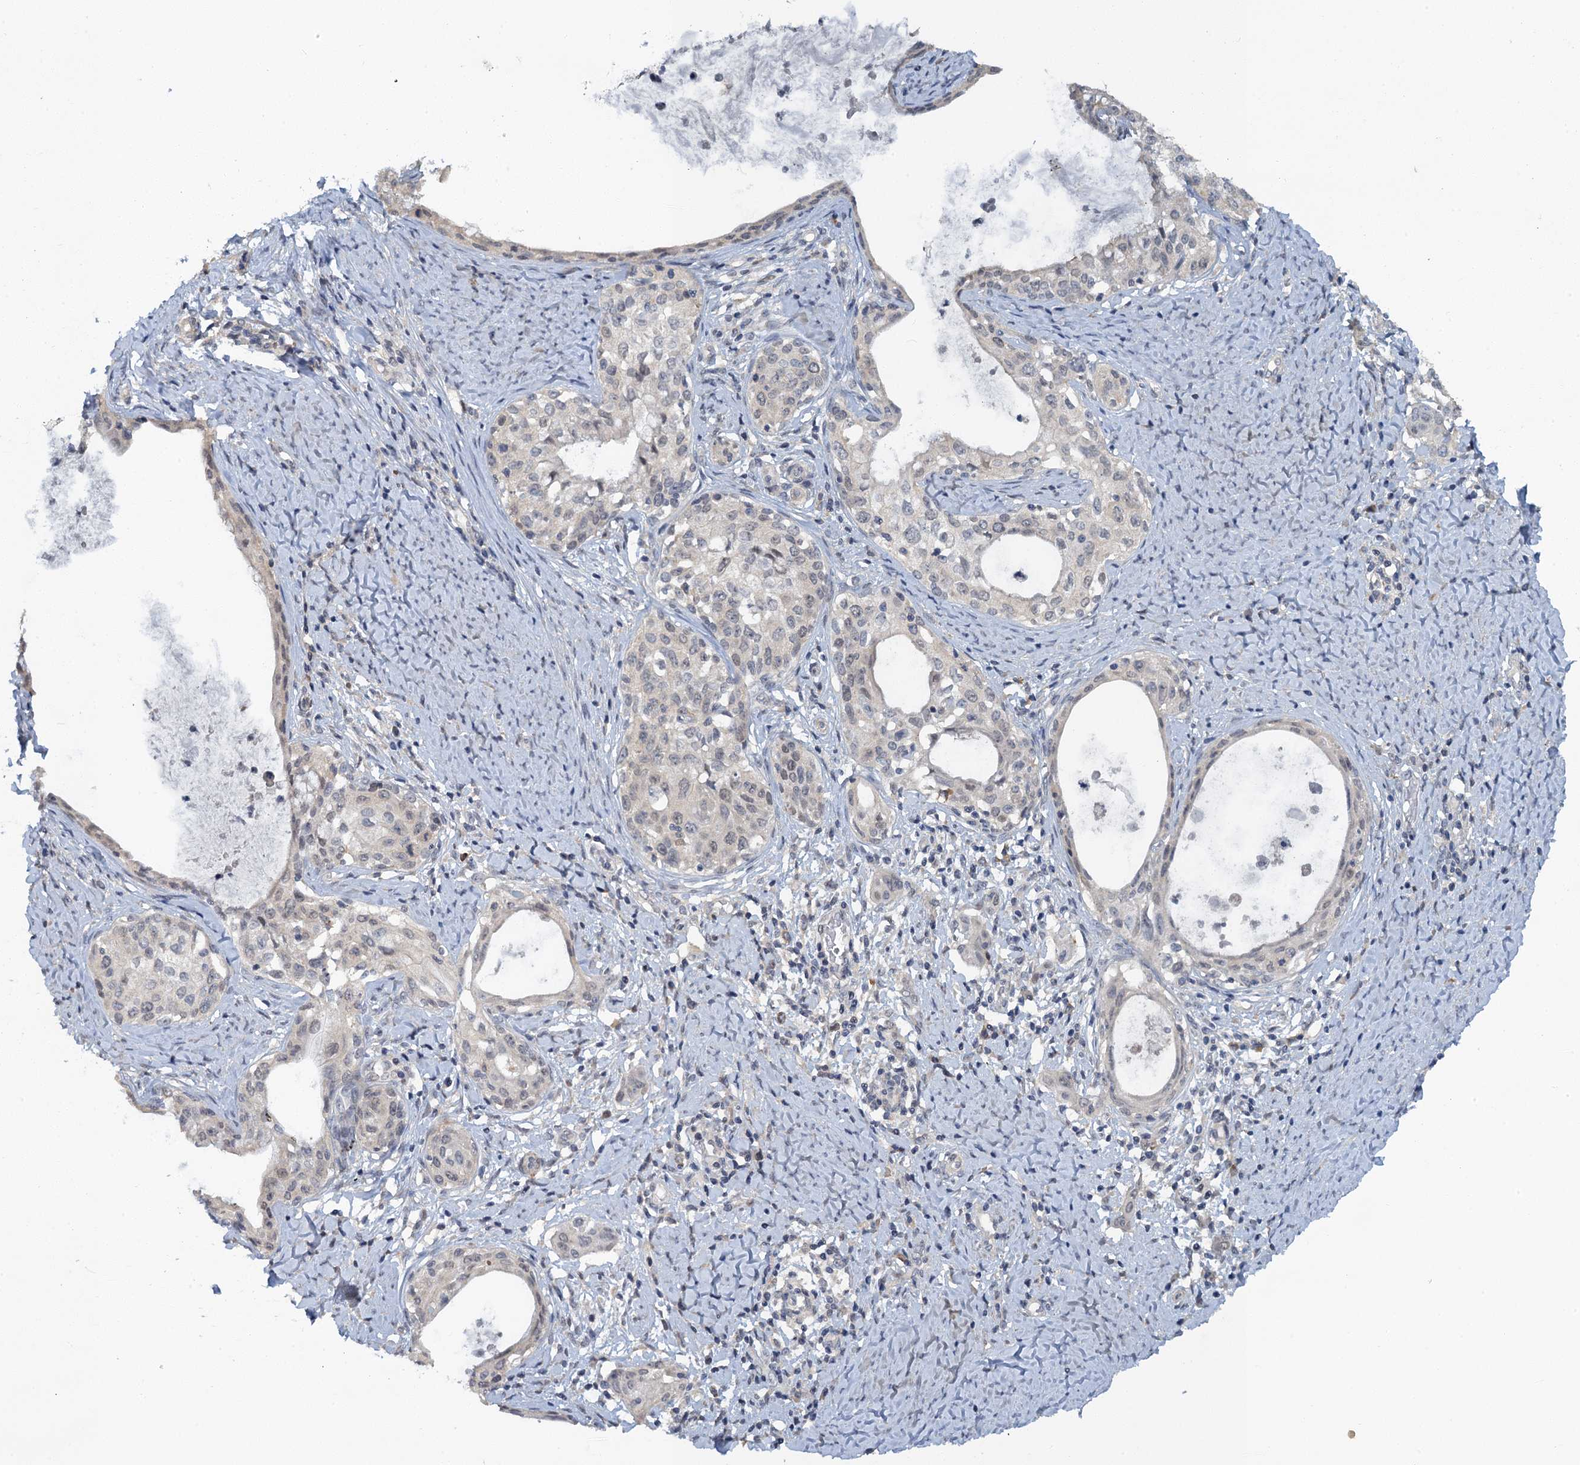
{"staining": {"intensity": "negative", "quantity": "none", "location": "none"}, "tissue": "cervical cancer", "cell_type": "Tumor cells", "image_type": "cancer", "snomed": [{"axis": "morphology", "description": "Squamous cell carcinoma, NOS"}, {"axis": "morphology", "description": "Adenocarcinoma, NOS"}, {"axis": "topography", "description": "Cervix"}], "caption": "Immunohistochemistry image of neoplastic tissue: cervical cancer stained with DAB (3,3'-diaminobenzidine) reveals no significant protein positivity in tumor cells. (Immunohistochemistry (ihc), brightfield microscopy, high magnification).", "gene": "MRFAP1", "patient": {"sex": "female", "age": 52}}